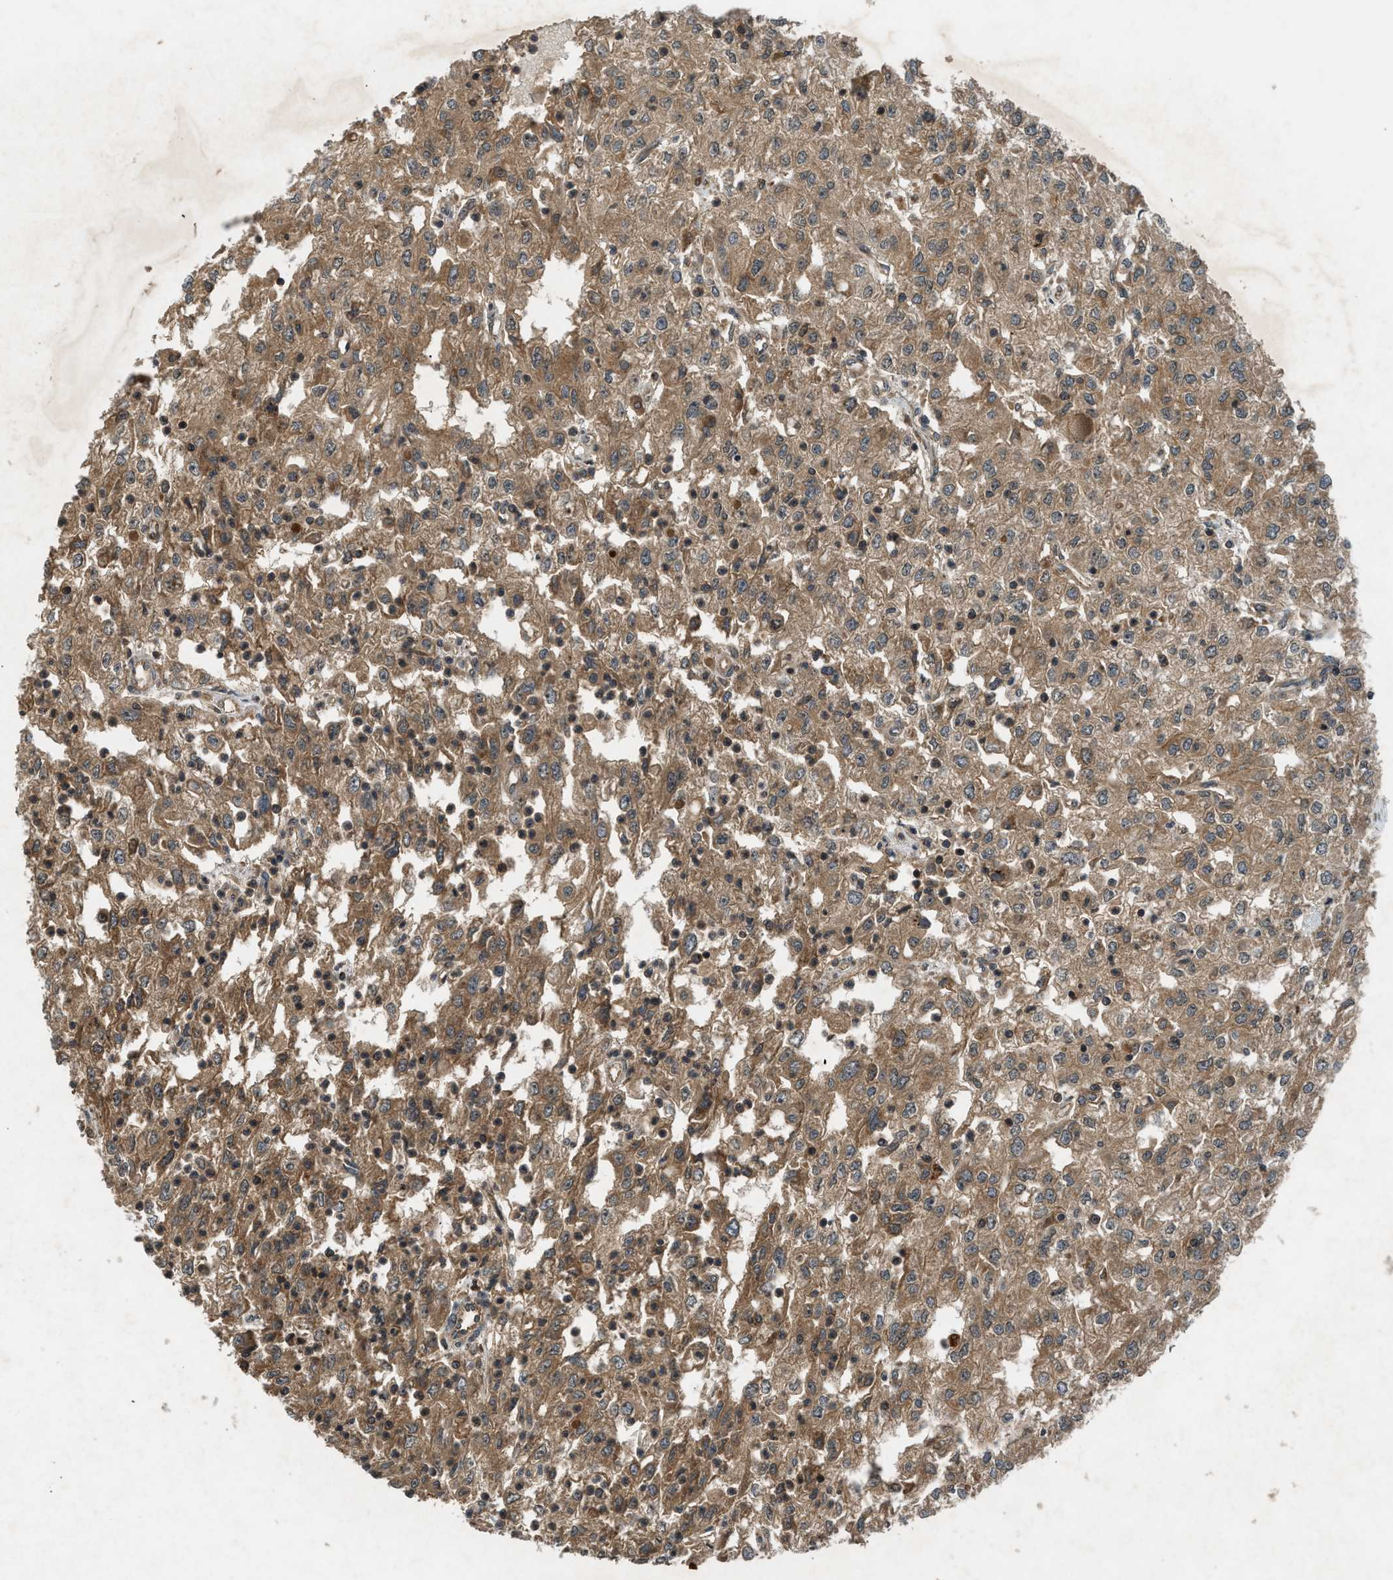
{"staining": {"intensity": "moderate", "quantity": ">75%", "location": "cytoplasmic/membranous"}, "tissue": "renal cancer", "cell_type": "Tumor cells", "image_type": "cancer", "snomed": [{"axis": "morphology", "description": "Adenocarcinoma, NOS"}, {"axis": "topography", "description": "Kidney"}], "caption": "A high-resolution photomicrograph shows immunohistochemistry staining of renal cancer (adenocarcinoma), which displays moderate cytoplasmic/membranous expression in about >75% of tumor cells. Using DAB (brown) and hematoxylin (blue) stains, captured at high magnification using brightfield microscopy.", "gene": "RPS6KB1", "patient": {"sex": "female", "age": 54}}